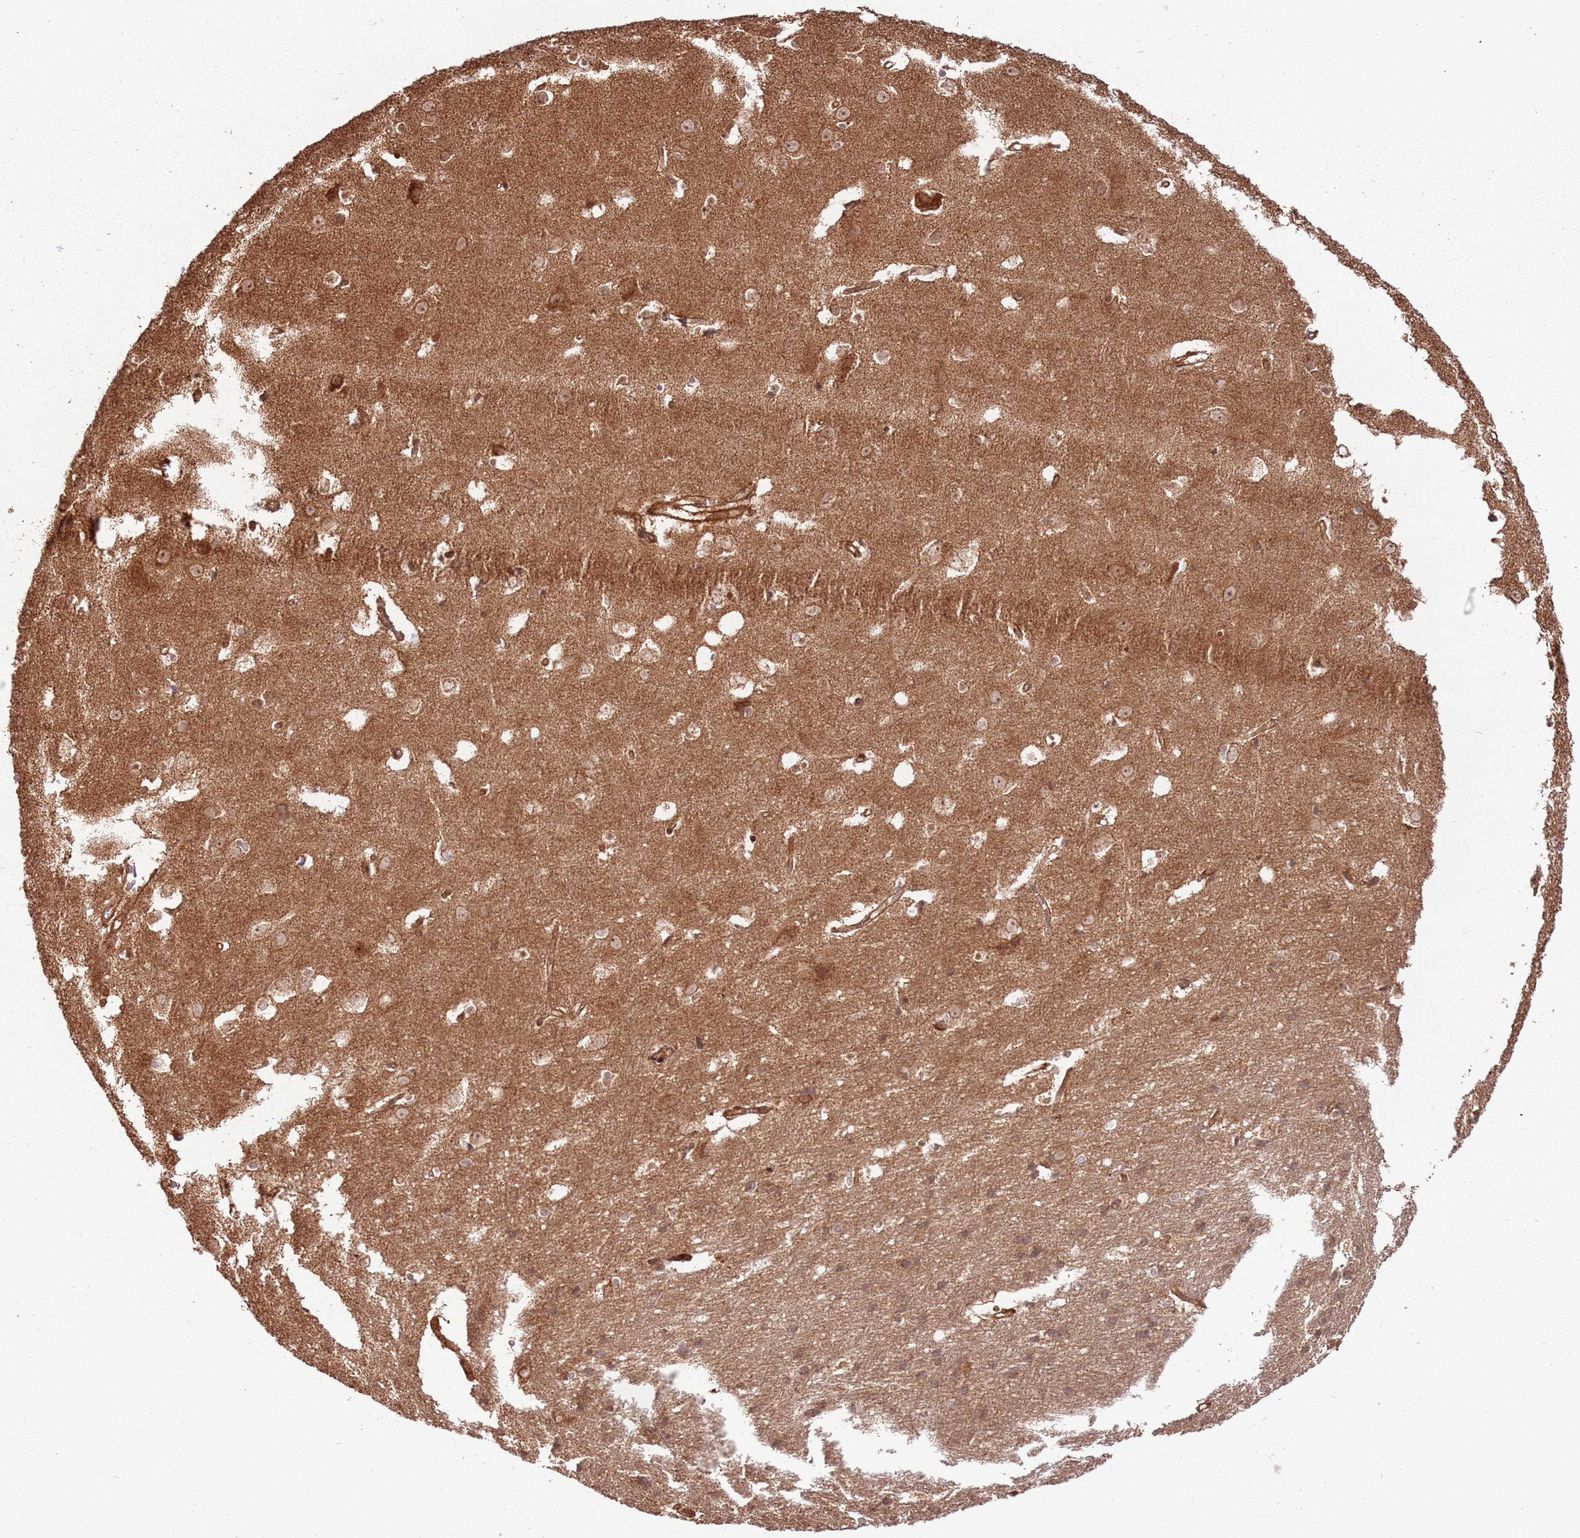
{"staining": {"intensity": "moderate", "quantity": ">75%", "location": "cytoplasmic/membranous"}, "tissue": "cerebral cortex", "cell_type": "Endothelial cells", "image_type": "normal", "snomed": [{"axis": "morphology", "description": "Normal tissue, NOS"}, {"axis": "topography", "description": "Cerebral cortex"}], "caption": "High-power microscopy captured an immunohistochemistry photomicrograph of unremarkable cerebral cortex, revealing moderate cytoplasmic/membranous expression in about >75% of endothelial cells.", "gene": "TBC1D13", "patient": {"sex": "male", "age": 54}}